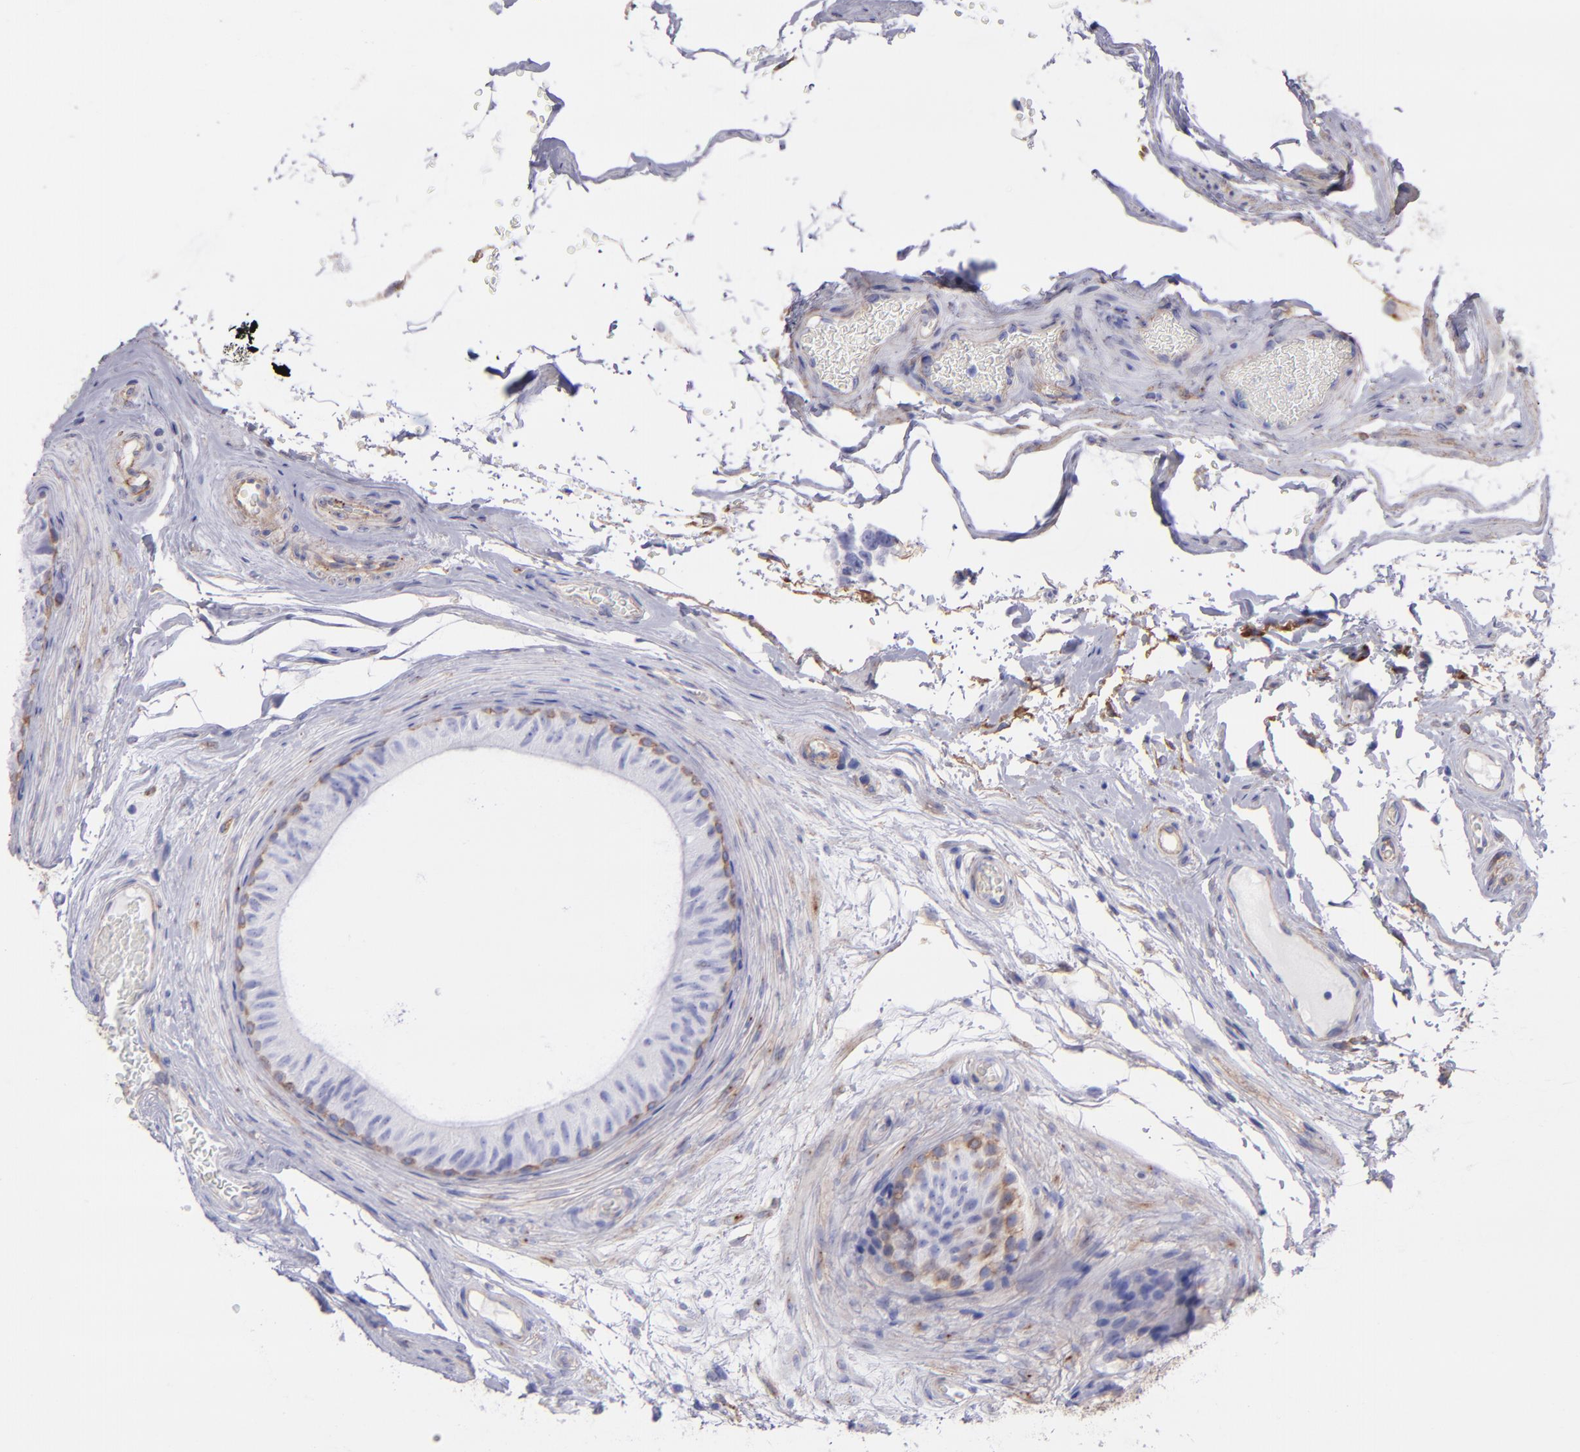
{"staining": {"intensity": "moderate", "quantity": ">75%", "location": "cytoplasmic/membranous"}, "tissue": "epididymis", "cell_type": "Glandular cells", "image_type": "normal", "snomed": [{"axis": "morphology", "description": "Normal tissue, NOS"}, {"axis": "topography", "description": "Testis"}, {"axis": "topography", "description": "Epididymis"}], "caption": "Protein expression analysis of unremarkable human epididymis reveals moderate cytoplasmic/membranous expression in about >75% of glandular cells. The staining is performed using DAB brown chromogen to label protein expression. The nuclei are counter-stained blue using hematoxylin.", "gene": "ITGAV", "patient": {"sex": "male", "age": 36}}